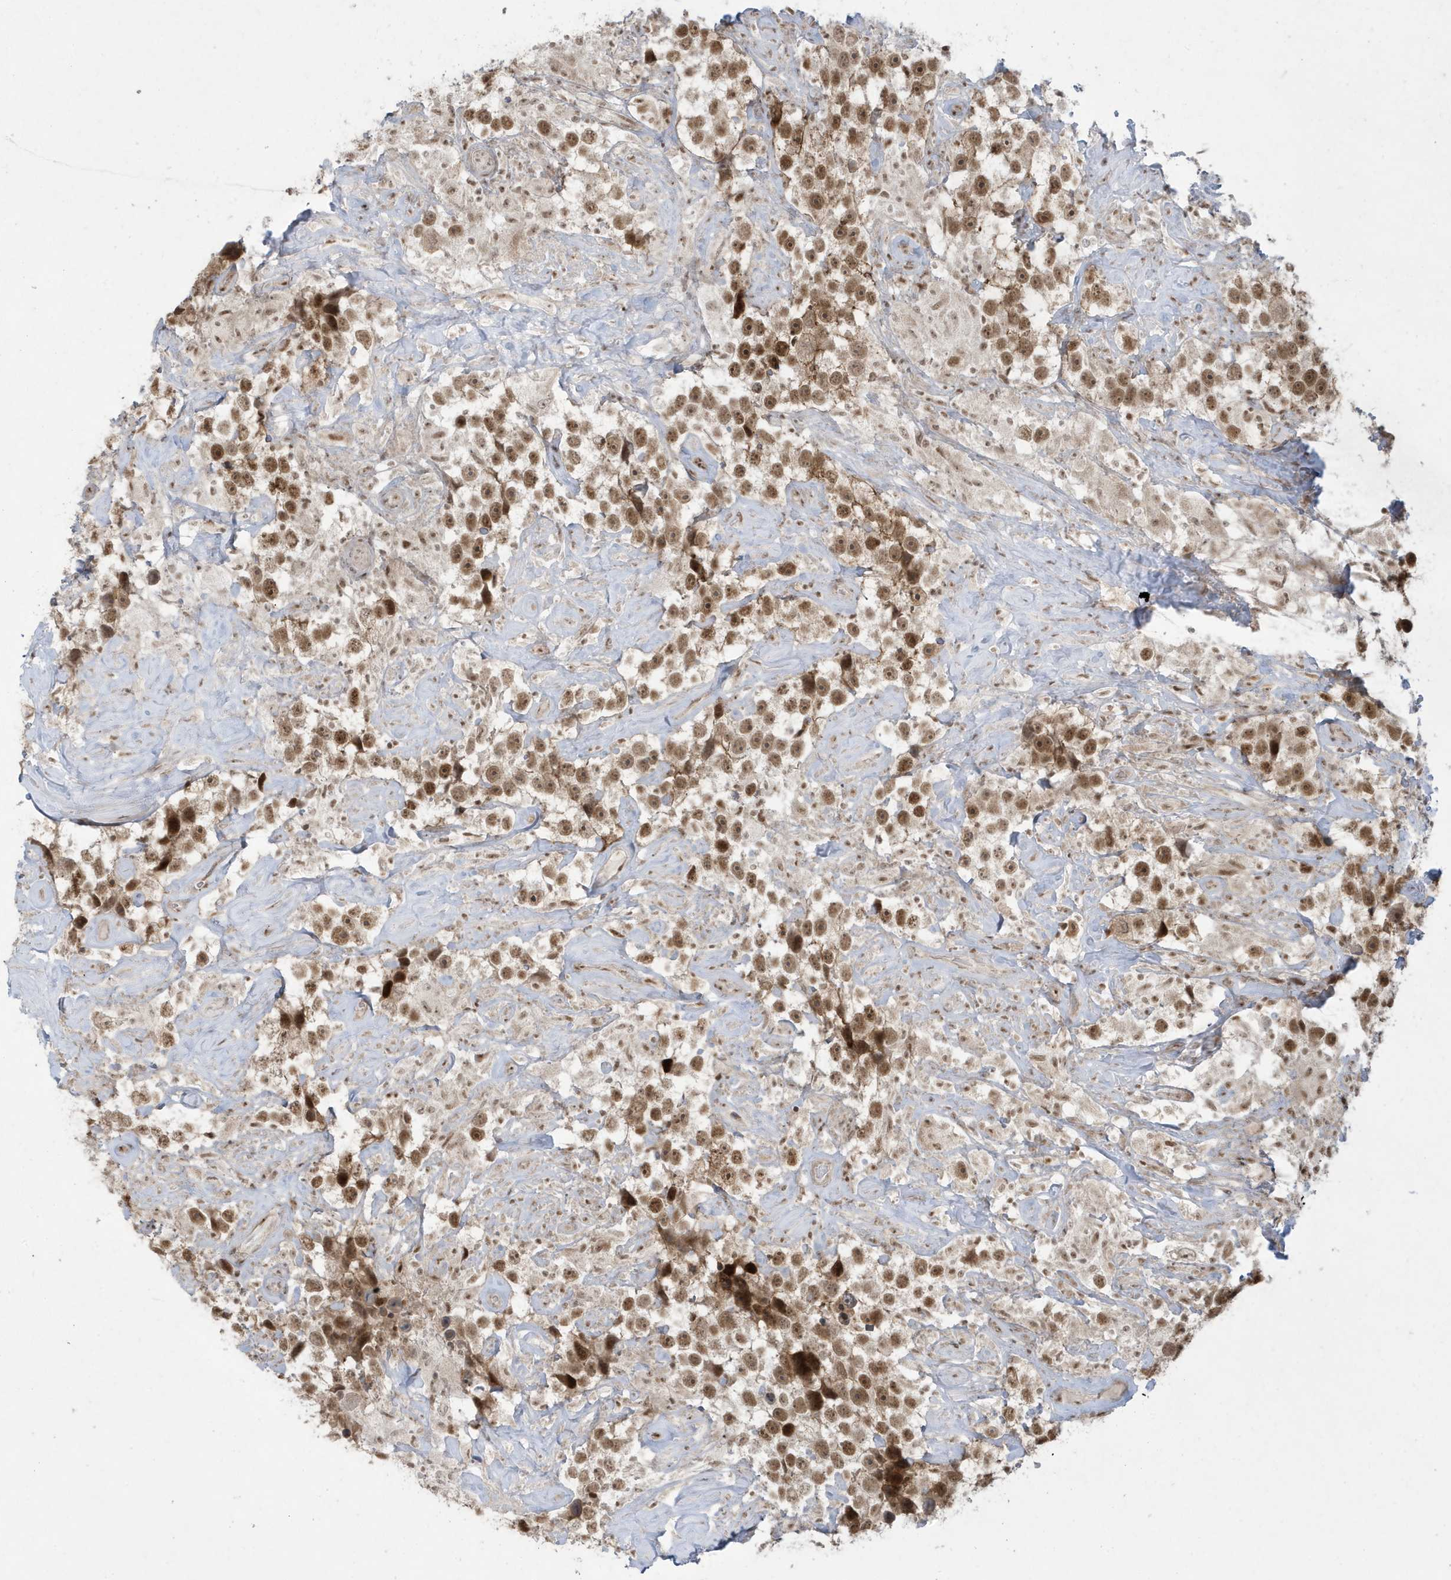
{"staining": {"intensity": "moderate", "quantity": ">75%", "location": "nuclear"}, "tissue": "testis cancer", "cell_type": "Tumor cells", "image_type": "cancer", "snomed": [{"axis": "morphology", "description": "Seminoma, NOS"}, {"axis": "topography", "description": "Testis"}], "caption": "Immunohistochemical staining of testis seminoma displays moderate nuclear protein positivity in approximately >75% of tumor cells. (IHC, brightfield microscopy, high magnification).", "gene": "C1orf52", "patient": {"sex": "male", "age": 49}}